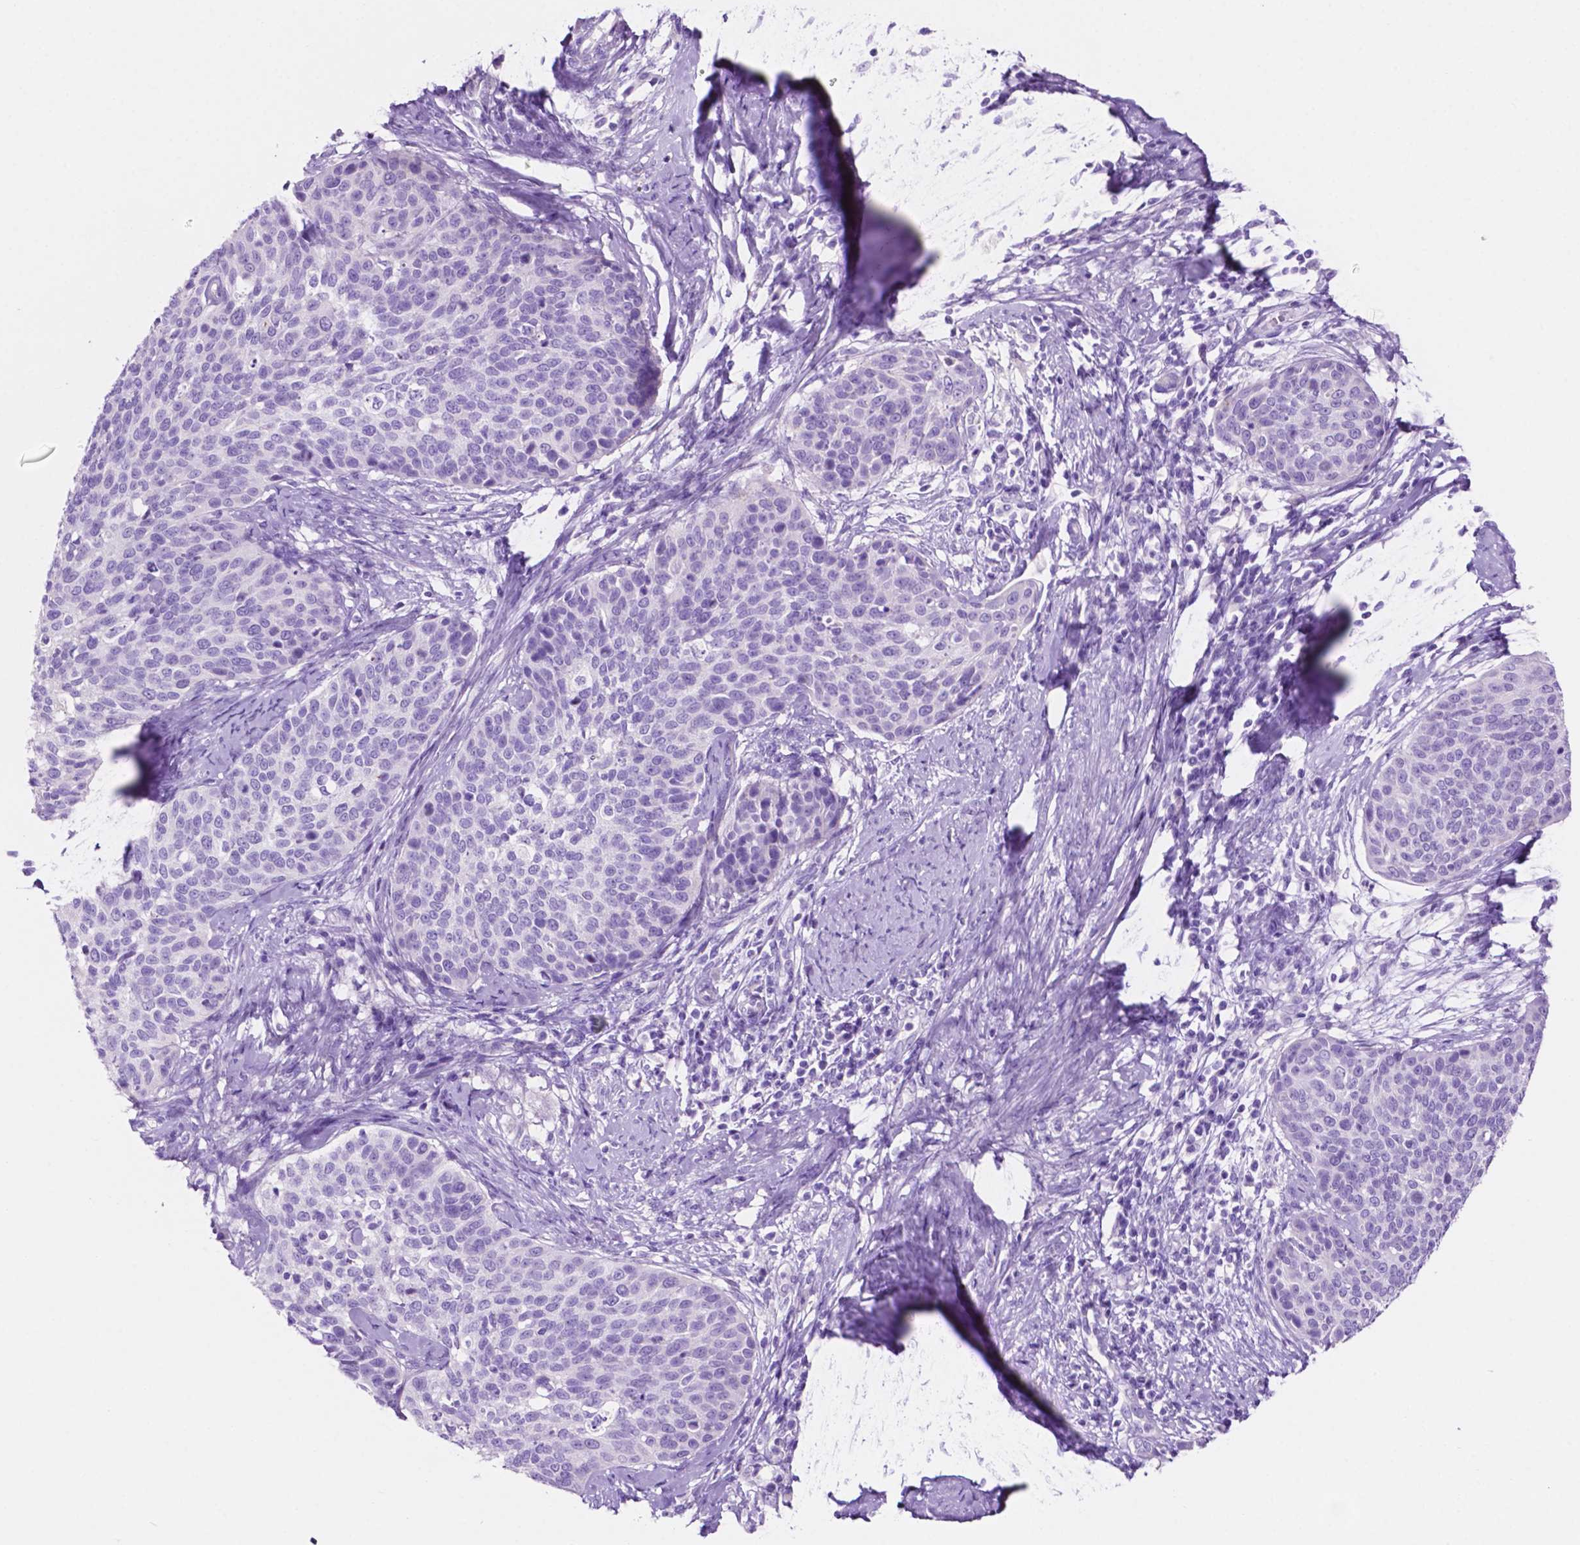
{"staining": {"intensity": "negative", "quantity": "none", "location": "none"}, "tissue": "cervical cancer", "cell_type": "Tumor cells", "image_type": "cancer", "snomed": [{"axis": "morphology", "description": "Squamous cell carcinoma, NOS"}, {"axis": "topography", "description": "Cervix"}], "caption": "Immunohistochemical staining of cervical cancer (squamous cell carcinoma) demonstrates no significant expression in tumor cells.", "gene": "IGFN1", "patient": {"sex": "female", "age": 69}}